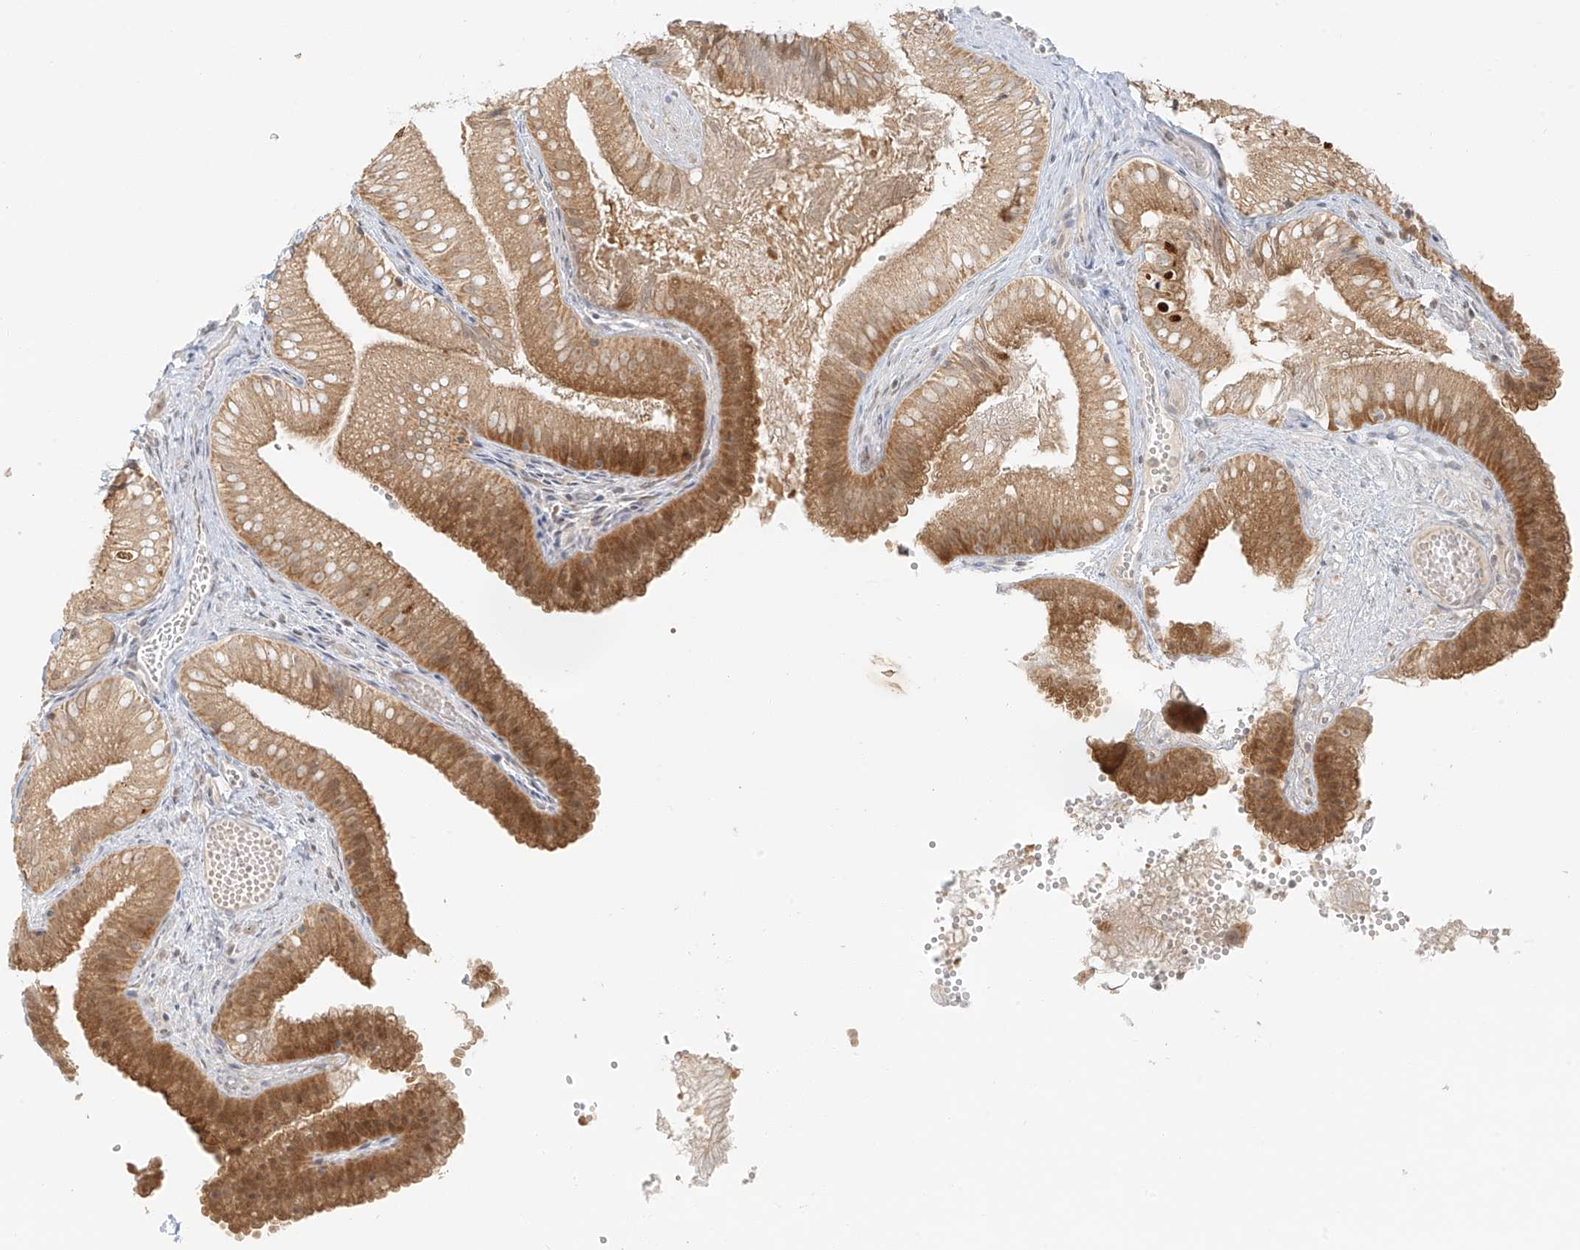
{"staining": {"intensity": "moderate", "quantity": ">75%", "location": "cytoplasmic/membranous"}, "tissue": "gallbladder", "cell_type": "Glandular cells", "image_type": "normal", "snomed": [{"axis": "morphology", "description": "Normal tissue, NOS"}, {"axis": "topography", "description": "Gallbladder"}], "caption": "Gallbladder stained with IHC exhibits moderate cytoplasmic/membranous staining in approximately >75% of glandular cells.", "gene": "MIPEP", "patient": {"sex": "female", "age": 30}}